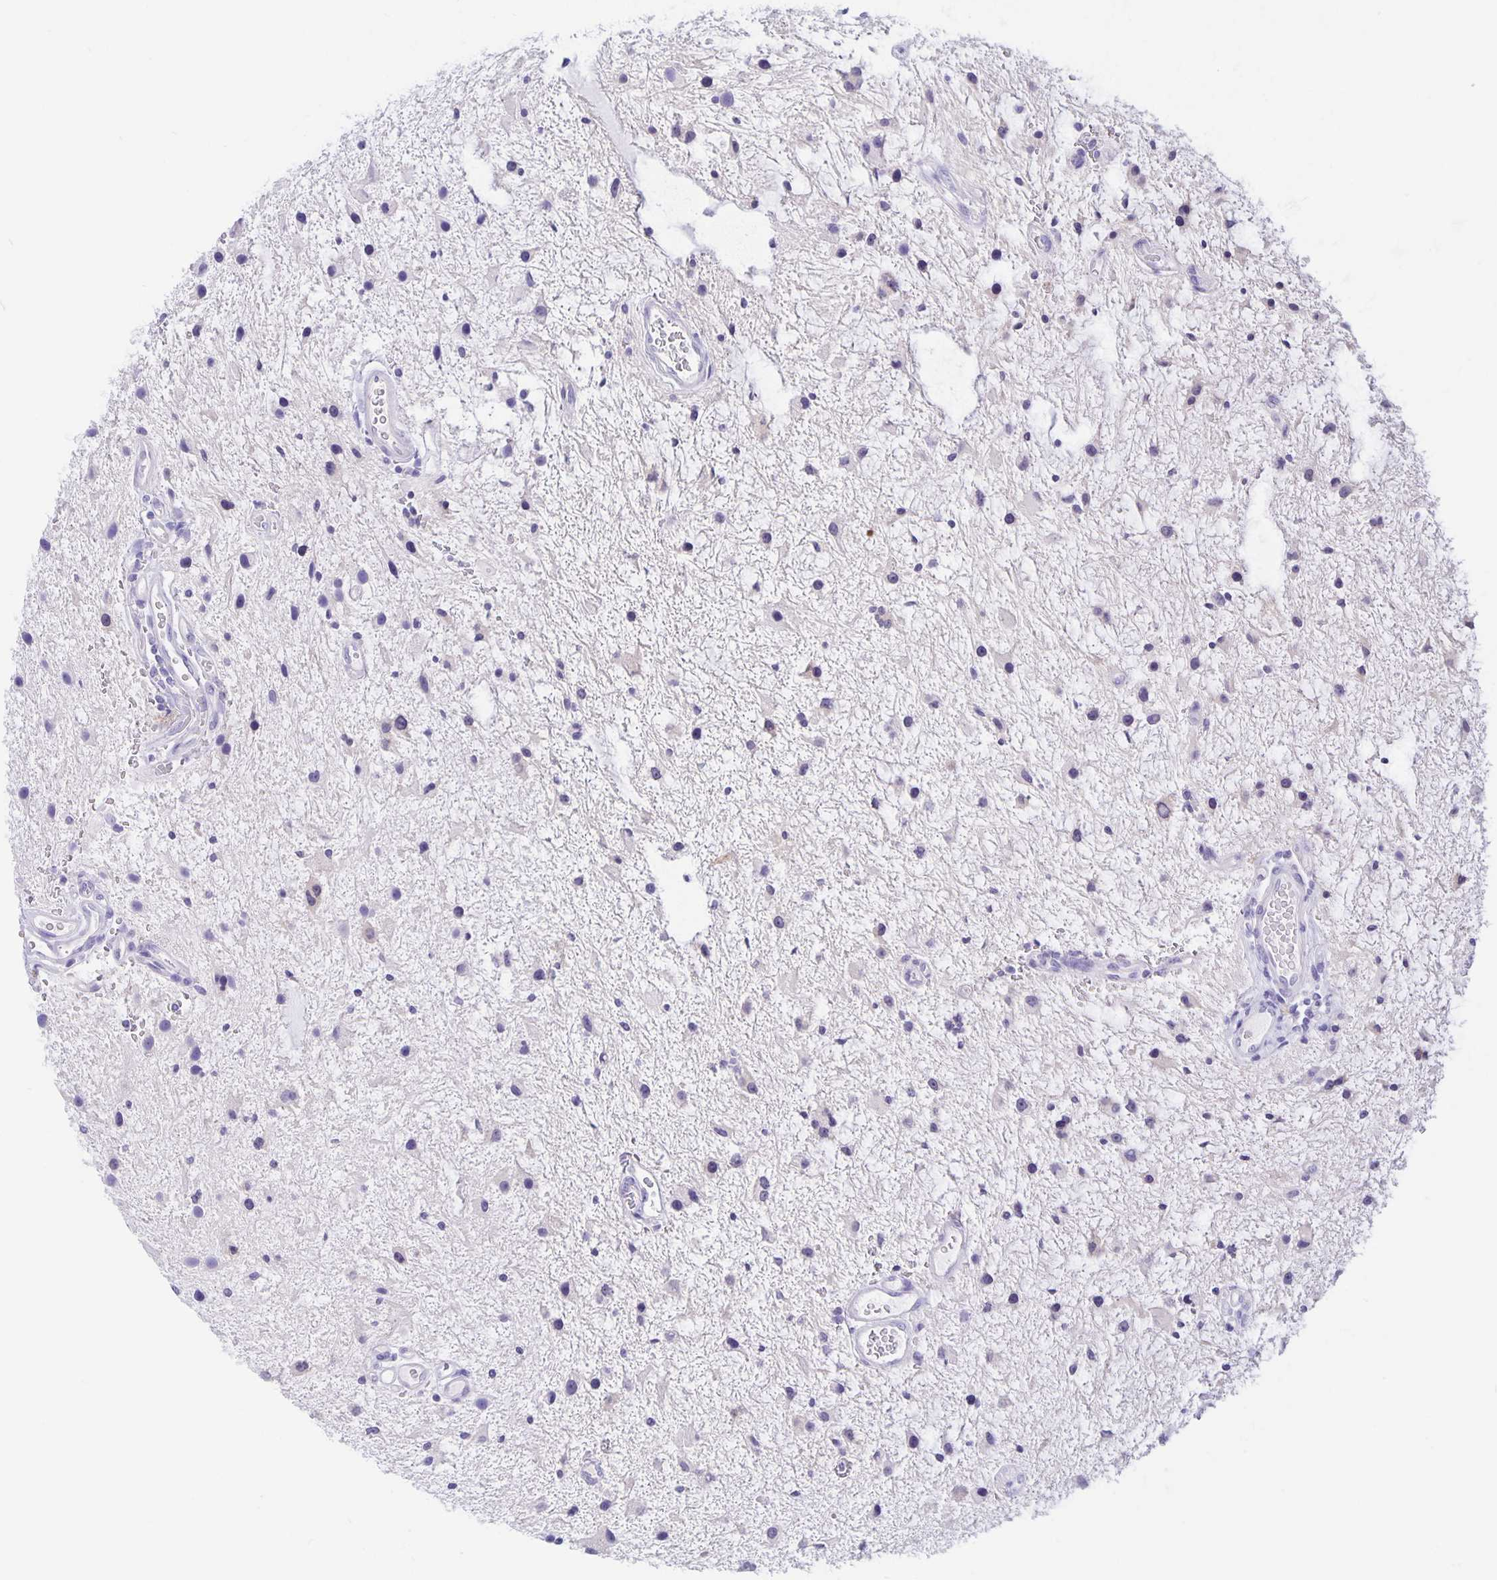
{"staining": {"intensity": "negative", "quantity": "none", "location": "none"}, "tissue": "glioma", "cell_type": "Tumor cells", "image_type": "cancer", "snomed": [{"axis": "morphology", "description": "Glioma, malignant, Low grade"}, {"axis": "topography", "description": "Cerebellum"}], "caption": "Immunohistochemical staining of malignant low-grade glioma exhibits no significant expression in tumor cells.", "gene": "ERMN", "patient": {"sex": "female", "age": 14}}